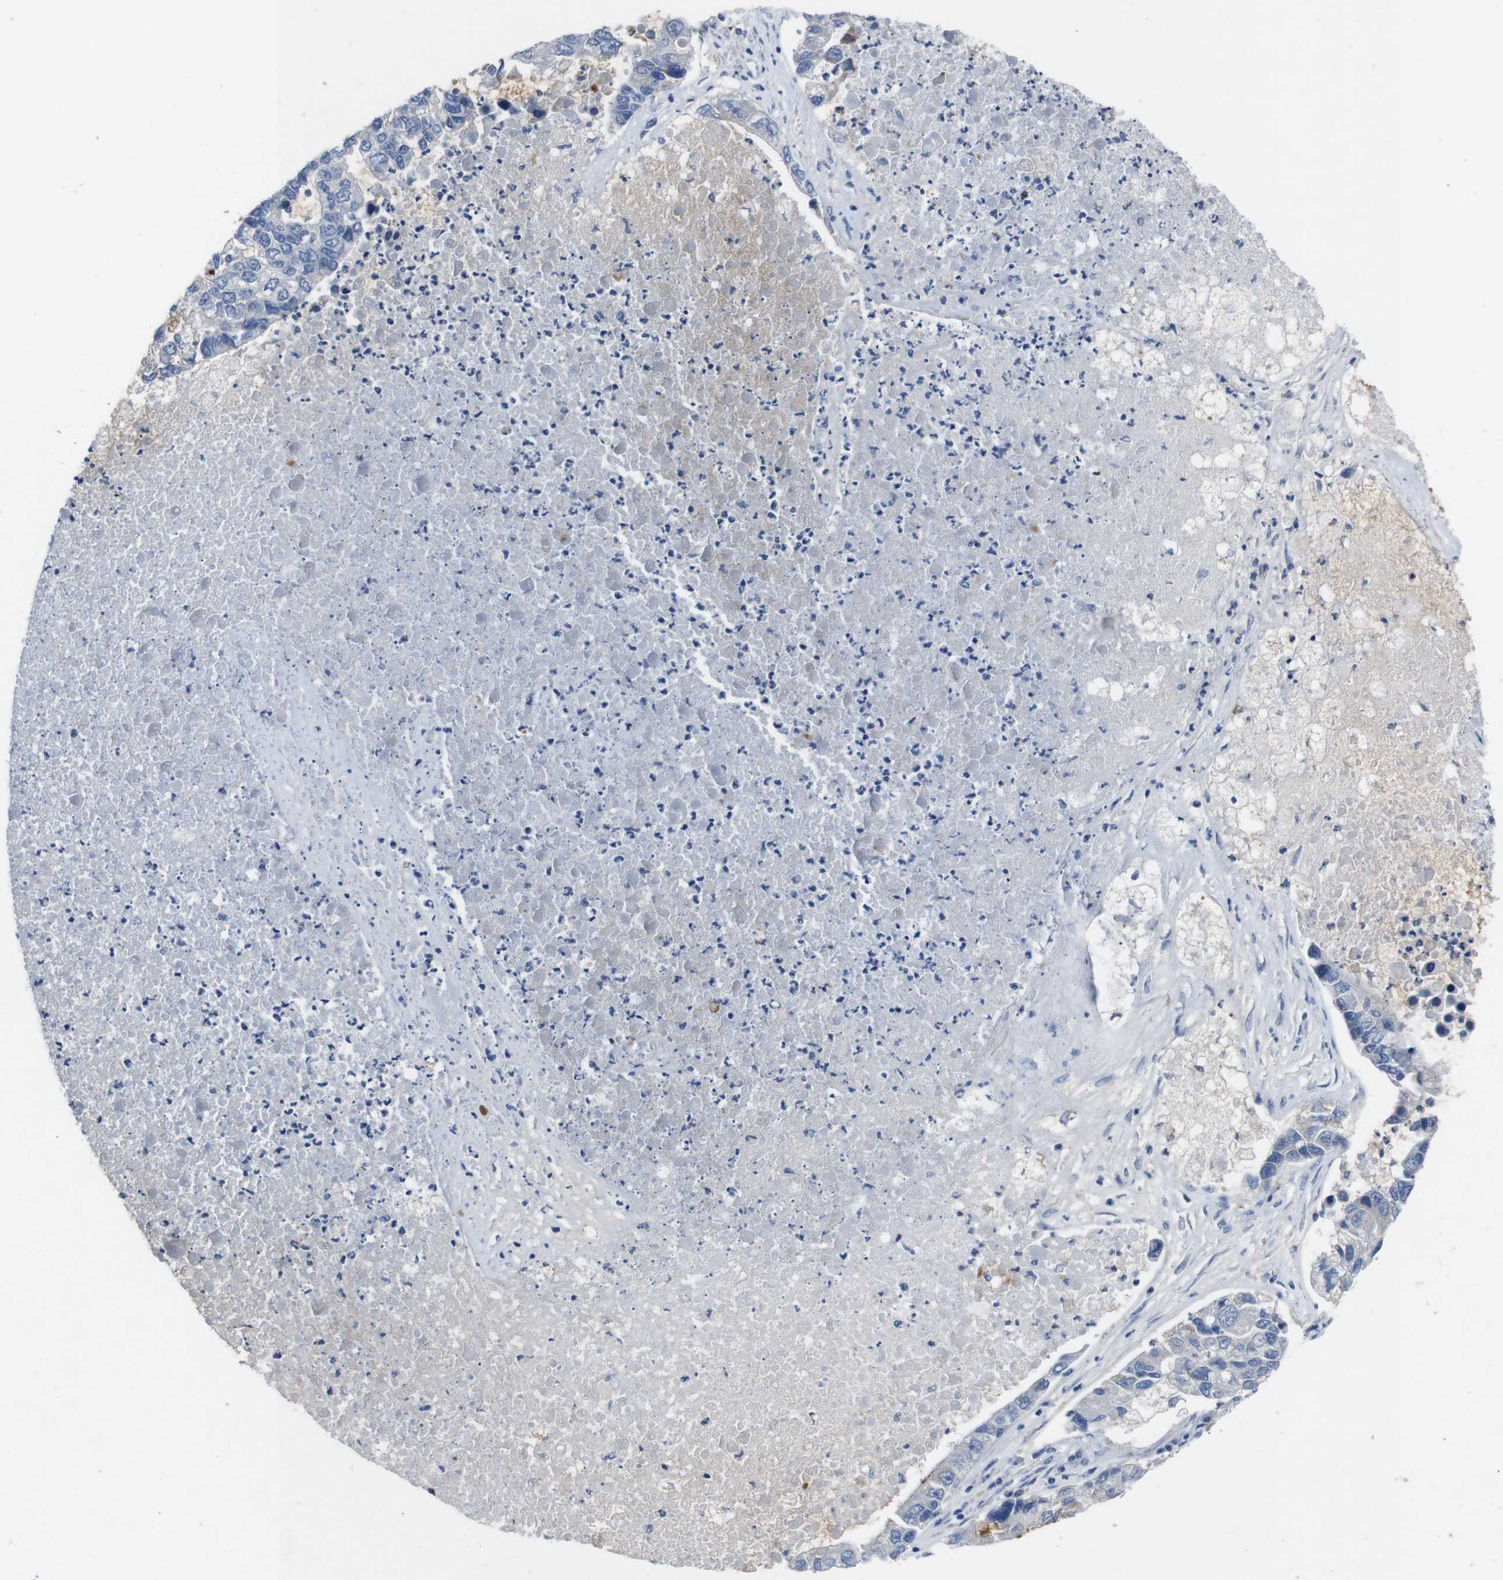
{"staining": {"intensity": "negative", "quantity": "none", "location": "none"}, "tissue": "lung cancer", "cell_type": "Tumor cells", "image_type": "cancer", "snomed": [{"axis": "morphology", "description": "Adenocarcinoma, NOS"}, {"axis": "topography", "description": "Lung"}], "caption": "A histopathology image of adenocarcinoma (lung) stained for a protein exhibits no brown staining in tumor cells.", "gene": "GJB2", "patient": {"sex": "female", "age": 51}}